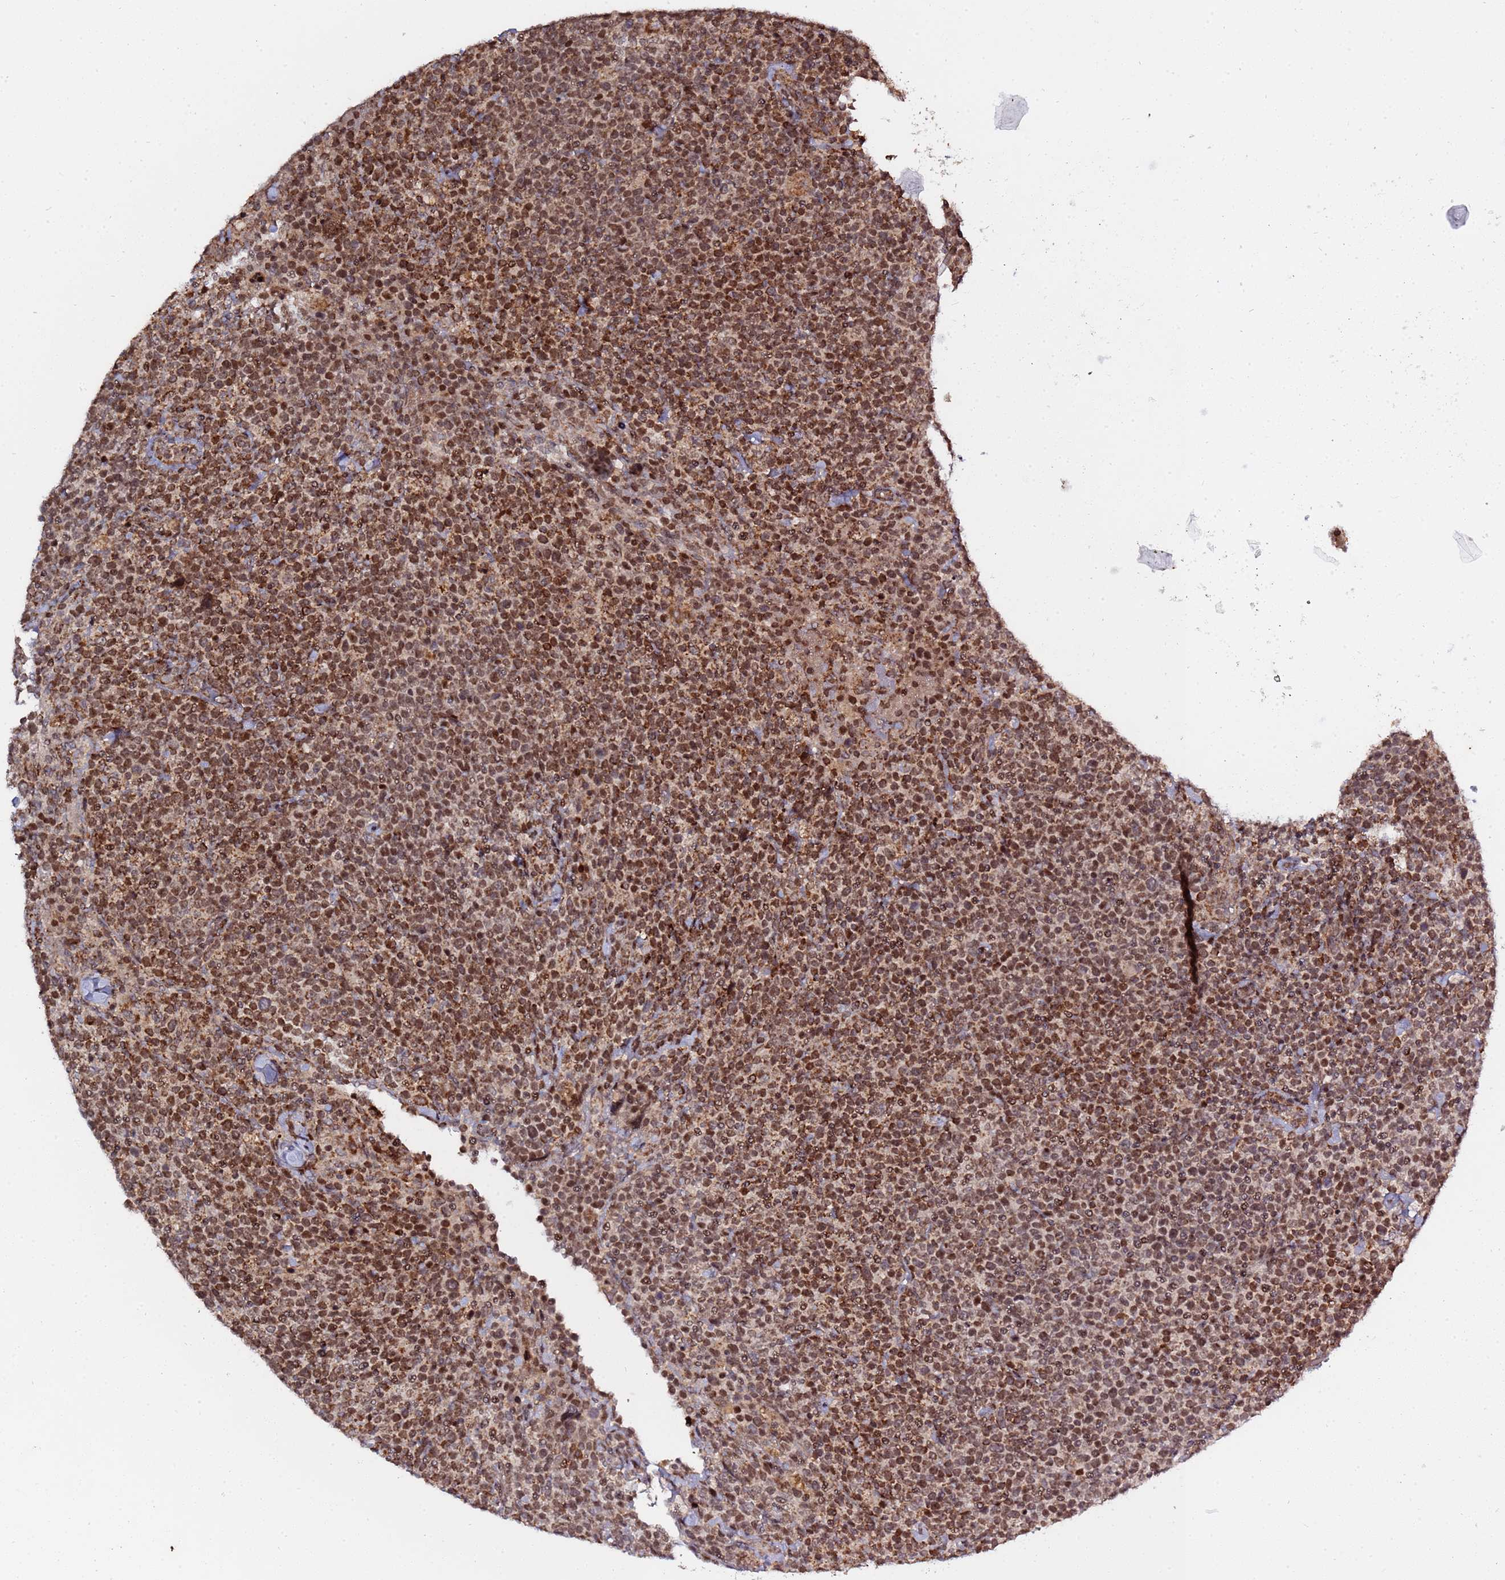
{"staining": {"intensity": "strong", "quantity": ">75%", "location": "cytoplasmic/membranous,nuclear"}, "tissue": "lymphoma", "cell_type": "Tumor cells", "image_type": "cancer", "snomed": [{"axis": "morphology", "description": "Malignant lymphoma, non-Hodgkin's type, High grade"}, {"axis": "topography", "description": "Lymph node"}], "caption": "Immunohistochemistry (IHC) of lymphoma demonstrates high levels of strong cytoplasmic/membranous and nuclear staining in approximately >75% of tumor cells.", "gene": "RCOR2", "patient": {"sex": "male", "age": 61}}